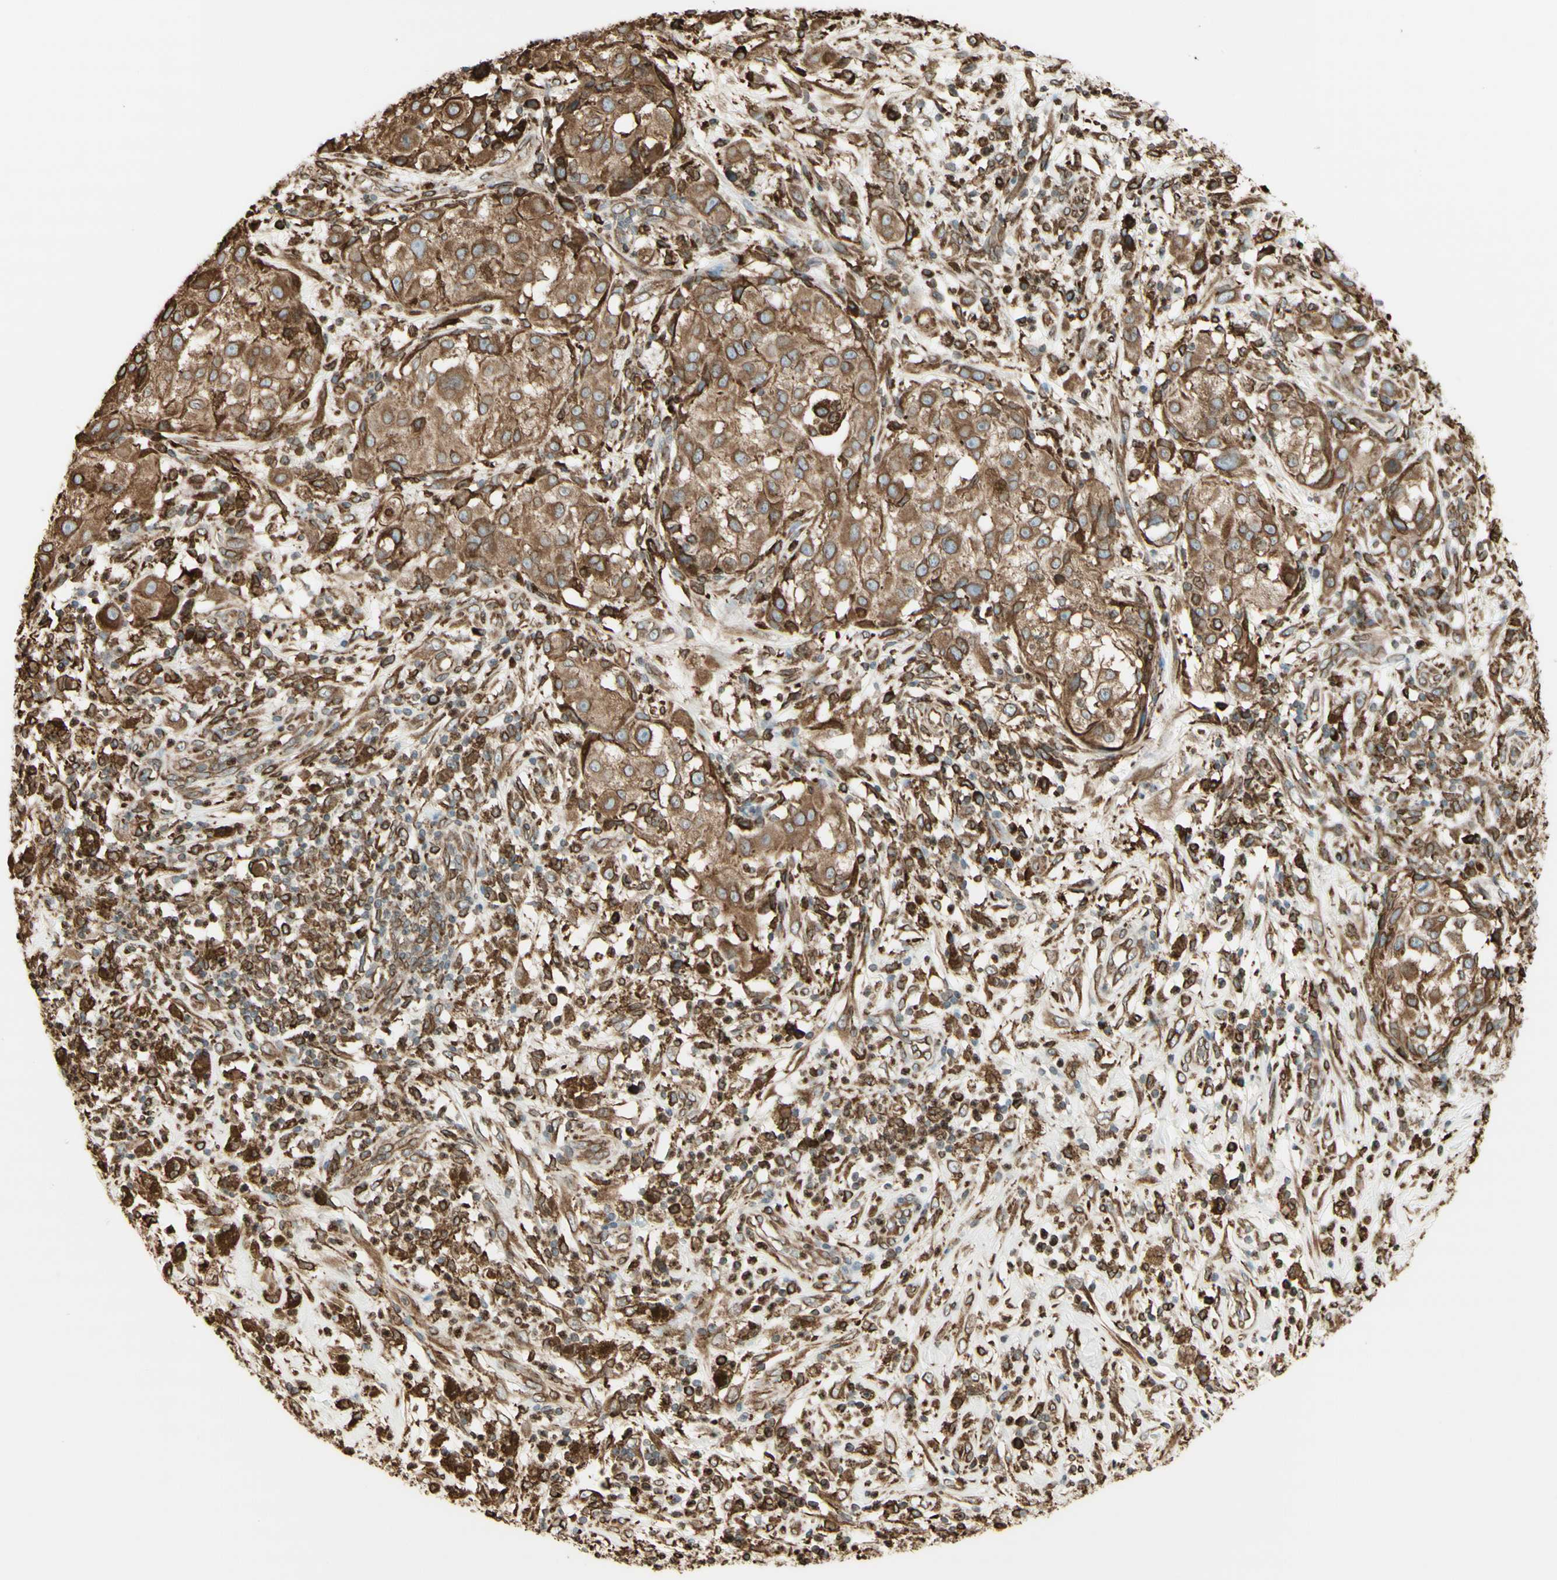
{"staining": {"intensity": "moderate", "quantity": ">75%", "location": "cytoplasmic/membranous"}, "tissue": "melanoma", "cell_type": "Tumor cells", "image_type": "cancer", "snomed": [{"axis": "morphology", "description": "Necrosis, NOS"}, {"axis": "morphology", "description": "Malignant melanoma, NOS"}, {"axis": "topography", "description": "Skin"}], "caption": "Tumor cells exhibit medium levels of moderate cytoplasmic/membranous staining in about >75% of cells in human melanoma.", "gene": "CANX", "patient": {"sex": "female", "age": 87}}